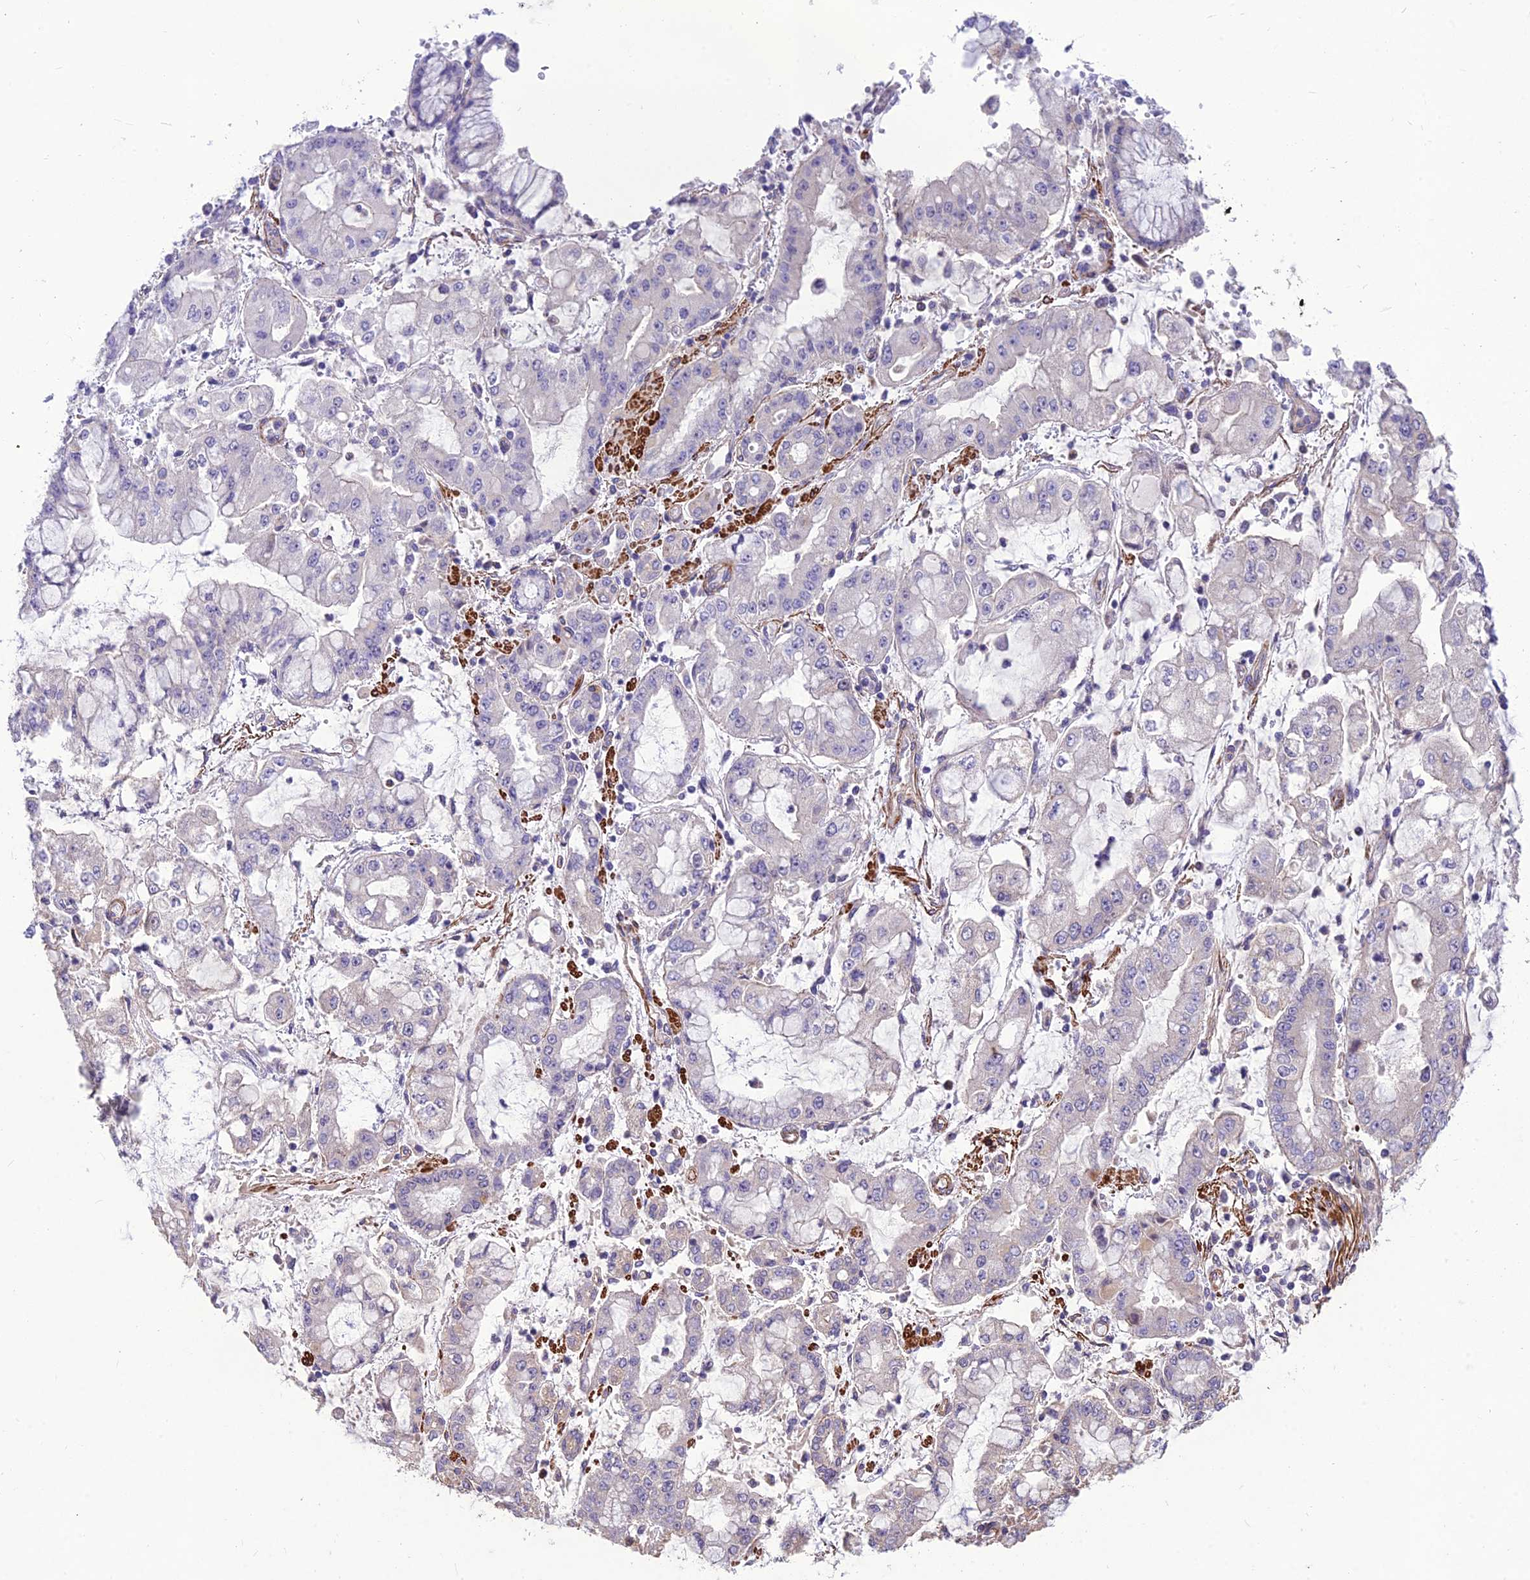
{"staining": {"intensity": "negative", "quantity": "none", "location": "none"}, "tissue": "stomach cancer", "cell_type": "Tumor cells", "image_type": "cancer", "snomed": [{"axis": "morphology", "description": "Adenocarcinoma, NOS"}, {"axis": "topography", "description": "Stomach"}], "caption": "Immunohistochemical staining of human stomach cancer (adenocarcinoma) exhibits no significant staining in tumor cells. (Brightfield microscopy of DAB IHC at high magnification).", "gene": "CLUH", "patient": {"sex": "male", "age": 76}}